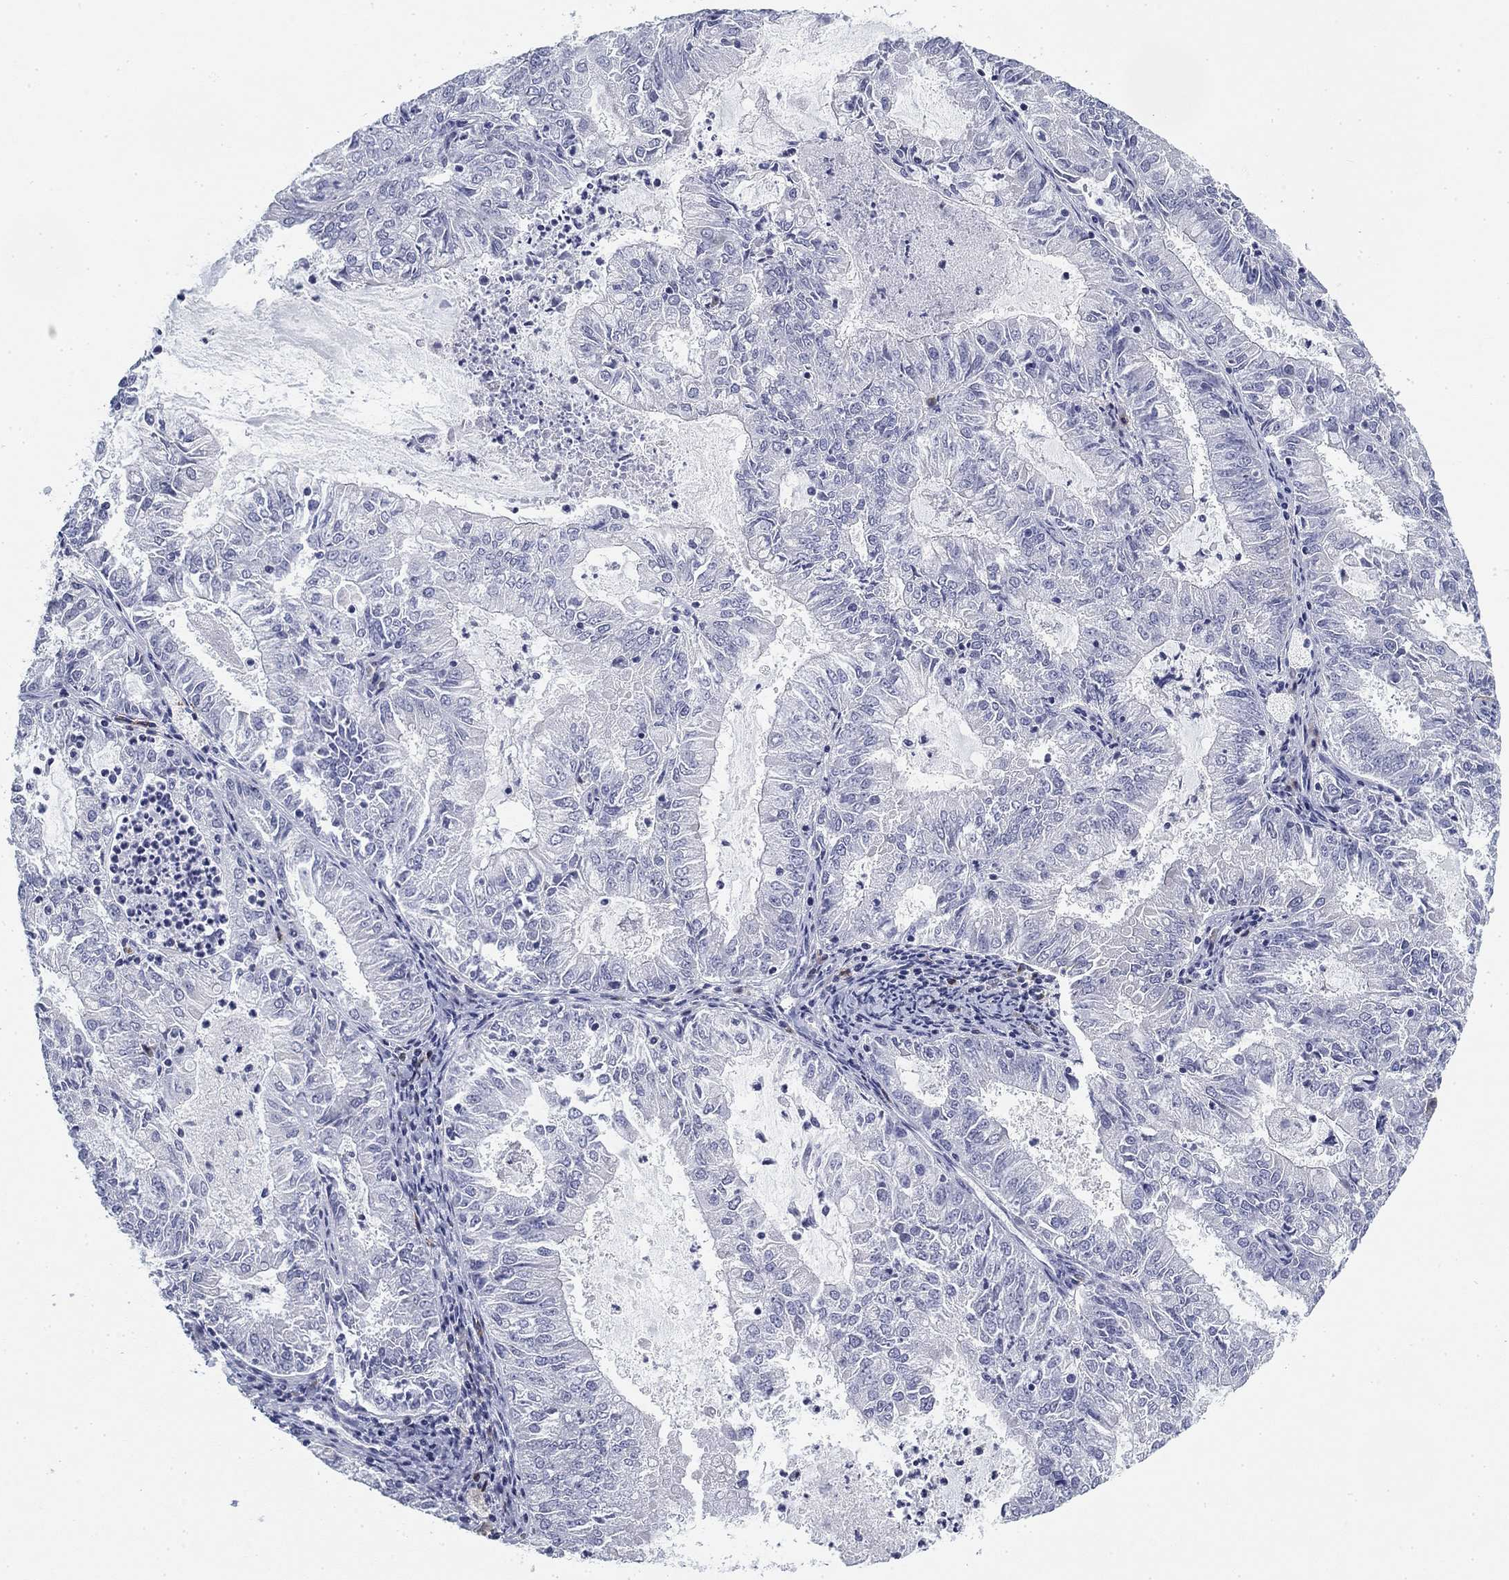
{"staining": {"intensity": "negative", "quantity": "none", "location": "none"}, "tissue": "endometrial cancer", "cell_type": "Tumor cells", "image_type": "cancer", "snomed": [{"axis": "morphology", "description": "Adenocarcinoma, NOS"}, {"axis": "topography", "description": "Endometrium"}], "caption": "Photomicrograph shows no protein staining in tumor cells of adenocarcinoma (endometrial) tissue. Nuclei are stained in blue.", "gene": "CD79B", "patient": {"sex": "female", "age": 57}}